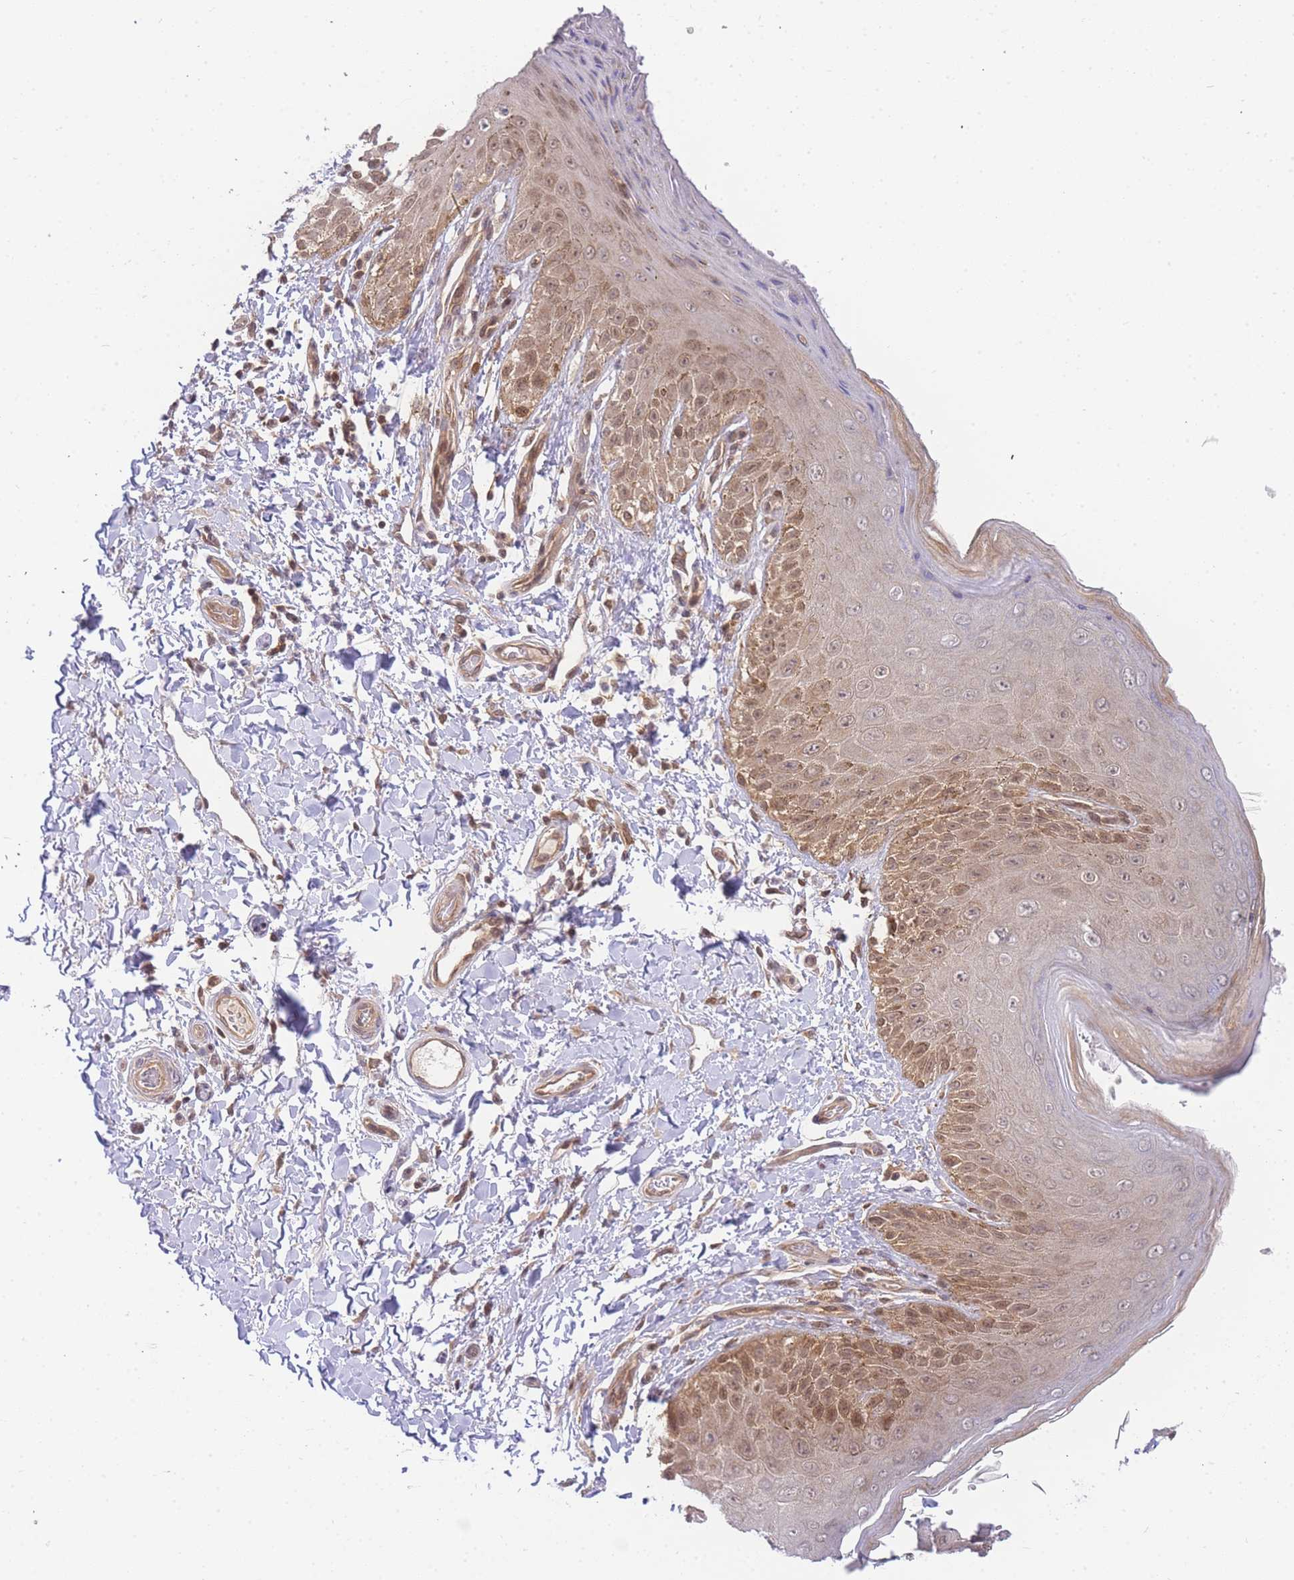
{"staining": {"intensity": "moderate", "quantity": ">75%", "location": "cytoplasmic/membranous,nuclear"}, "tissue": "skin", "cell_type": "Epidermal cells", "image_type": "normal", "snomed": [{"axis": "morphology", "description": "Normal tissue, NOS"}, {"axis": "topography", "description": "Anal"}], "caption": "Immunohistochemical staining of normal human skin demonstrates >75% levels of moderate cytoplasmic/membranous,nuclear protein staining in about >75% of epidermal cells. The staining was performed using DAB to visualize the protein expression in brown, while the nuclei were stained in blue with hematoxylin (Magnification: 20x).", "gene": "KIAA1191", "patient": {"sex": "male", "age": 44}}